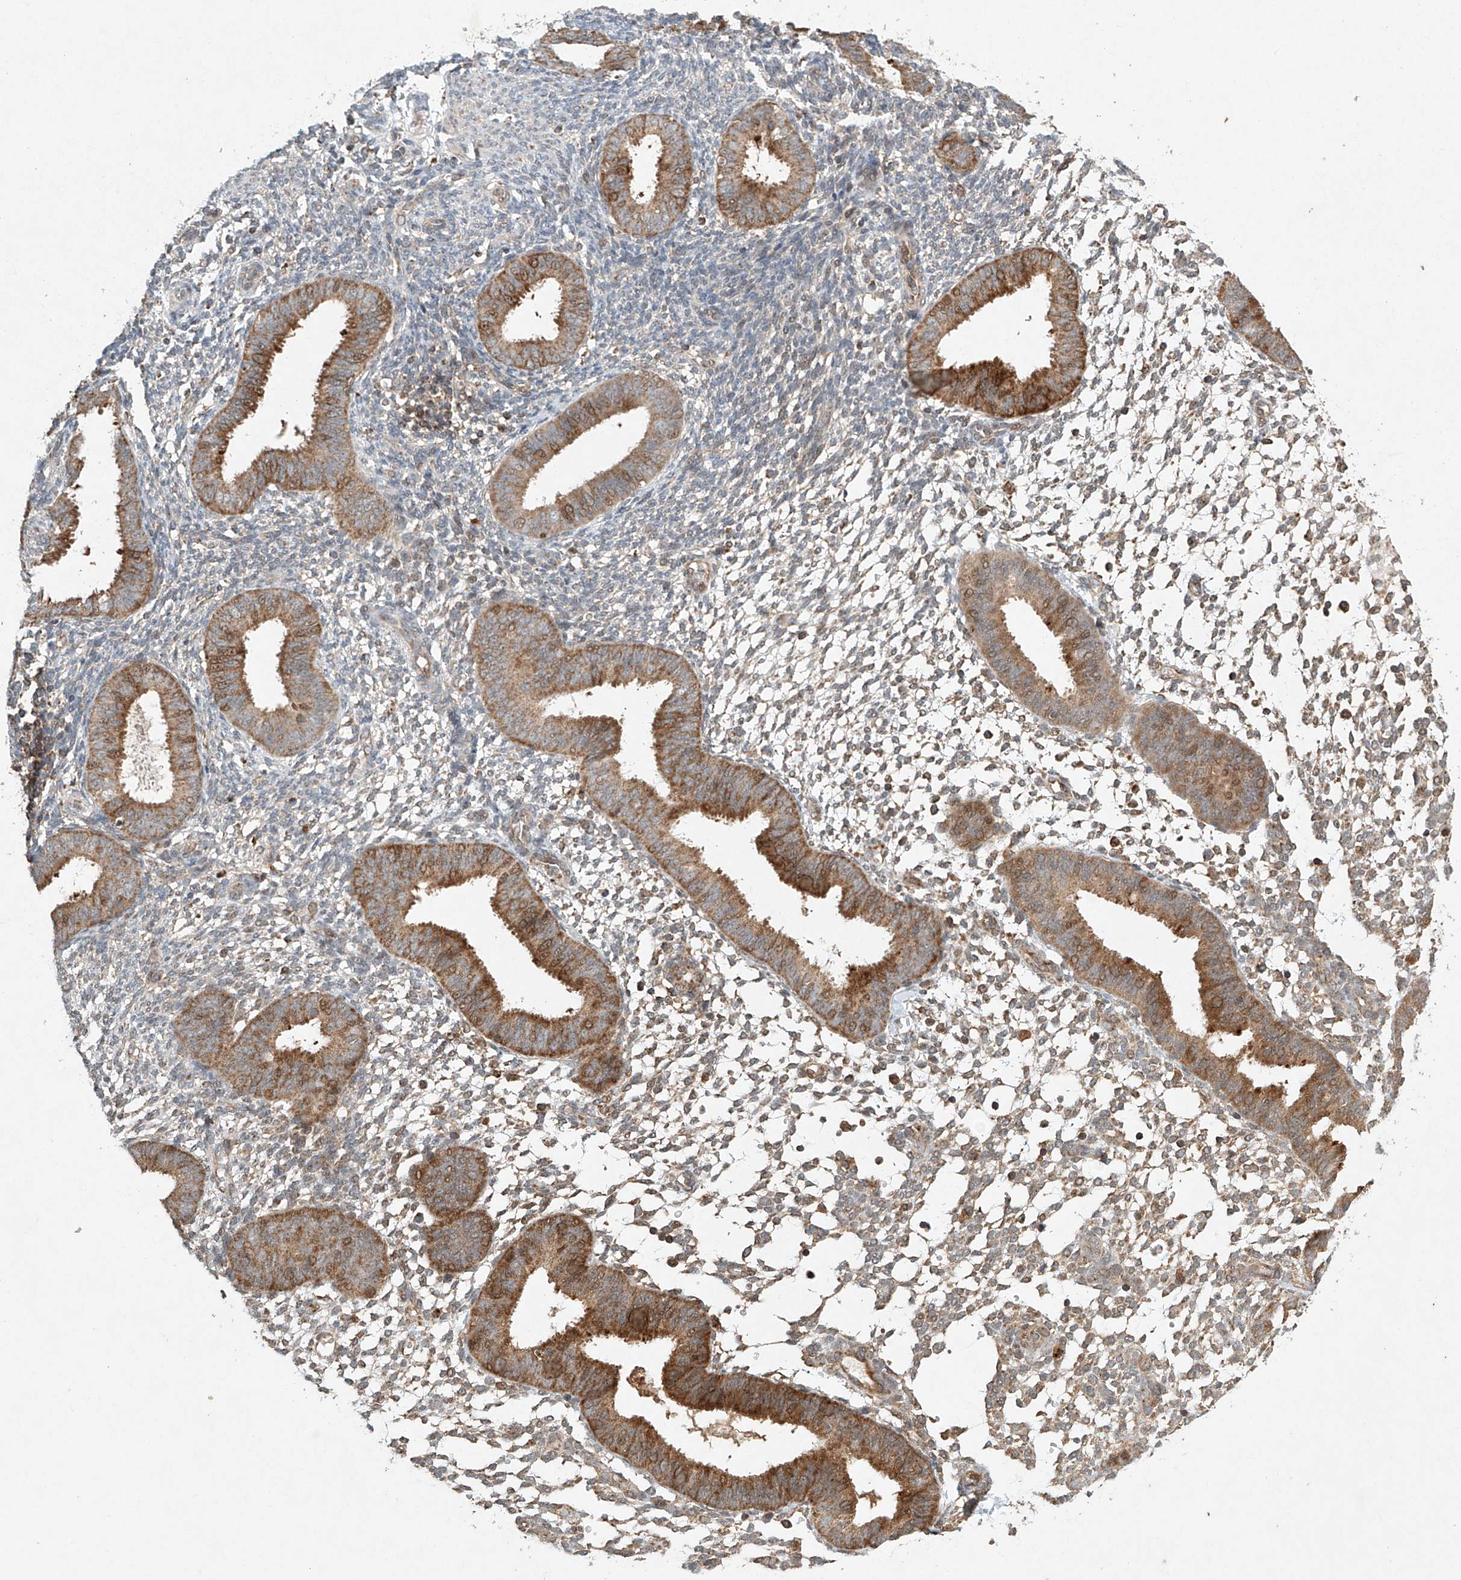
{"staining": {"intensity": "weak", "quantity": "<25%", "location": "cytoplasmic/membranous"}, "tissue": "endometrium", "cell_type": "Cells in endometrial stroma", "image_type": "normal", "snomed": [{"axis": "morphology", "description": "Normal tissue, NOS"}, {"axis": "topography", "description": "Uterus"}, {"axis": "topography", "description": "Endometrium"}], "caption": "Immunohistochemical staining of benign human endometrium reveals no significant expression in cells in endometrial stroma.", "gene": "DCAF11", "patient": {"sex": "female", "age": 48}}